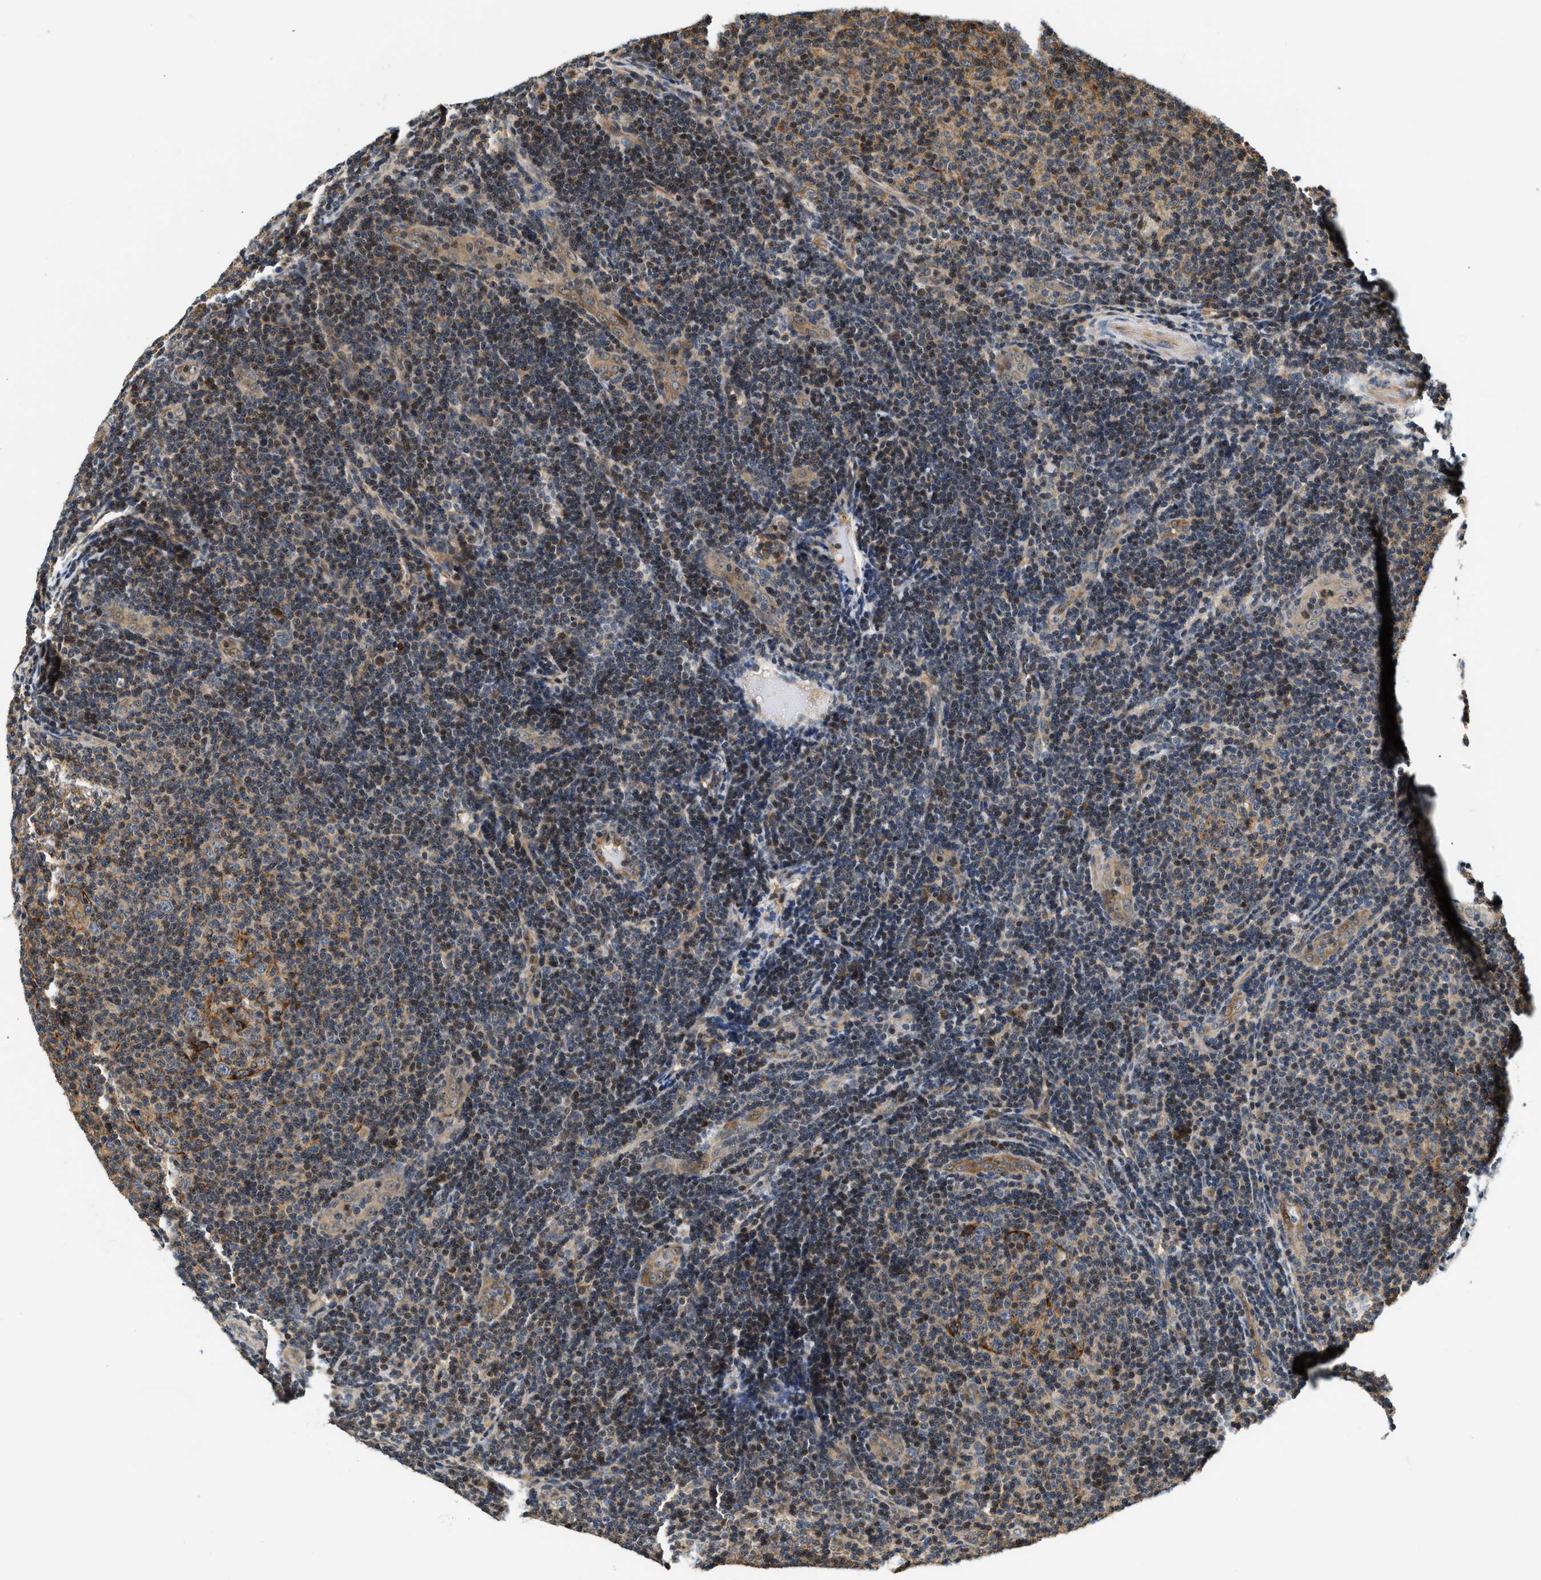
{"staining": {"intensity": "moderate", "quantity": "25%-75%", "location": "cytoplasmic/membranous,nuclear"}, "tissue": "lymphoma", "cell_type": "Tumor cells", "image_type": "cancer", "snomed": [{"axis": "morphology", "description": "Malignant lymphoma, non-Hodgkin's type, Low grade"}, {"axis": "topography", "description": "Lymph node"}], "caption": "A brown stain highlights moderate cytoplasmic/membranous and nuclear staining of a protein in low-grade malignant lymphoma, non-Hodgkin's type tumor cells. (DAB (3,3'-diaminobenzidine) IHC with brightfield microscopy, high magnification).", "gene": "EXTL2", "patient": {"sex": "male", "age": 83}}